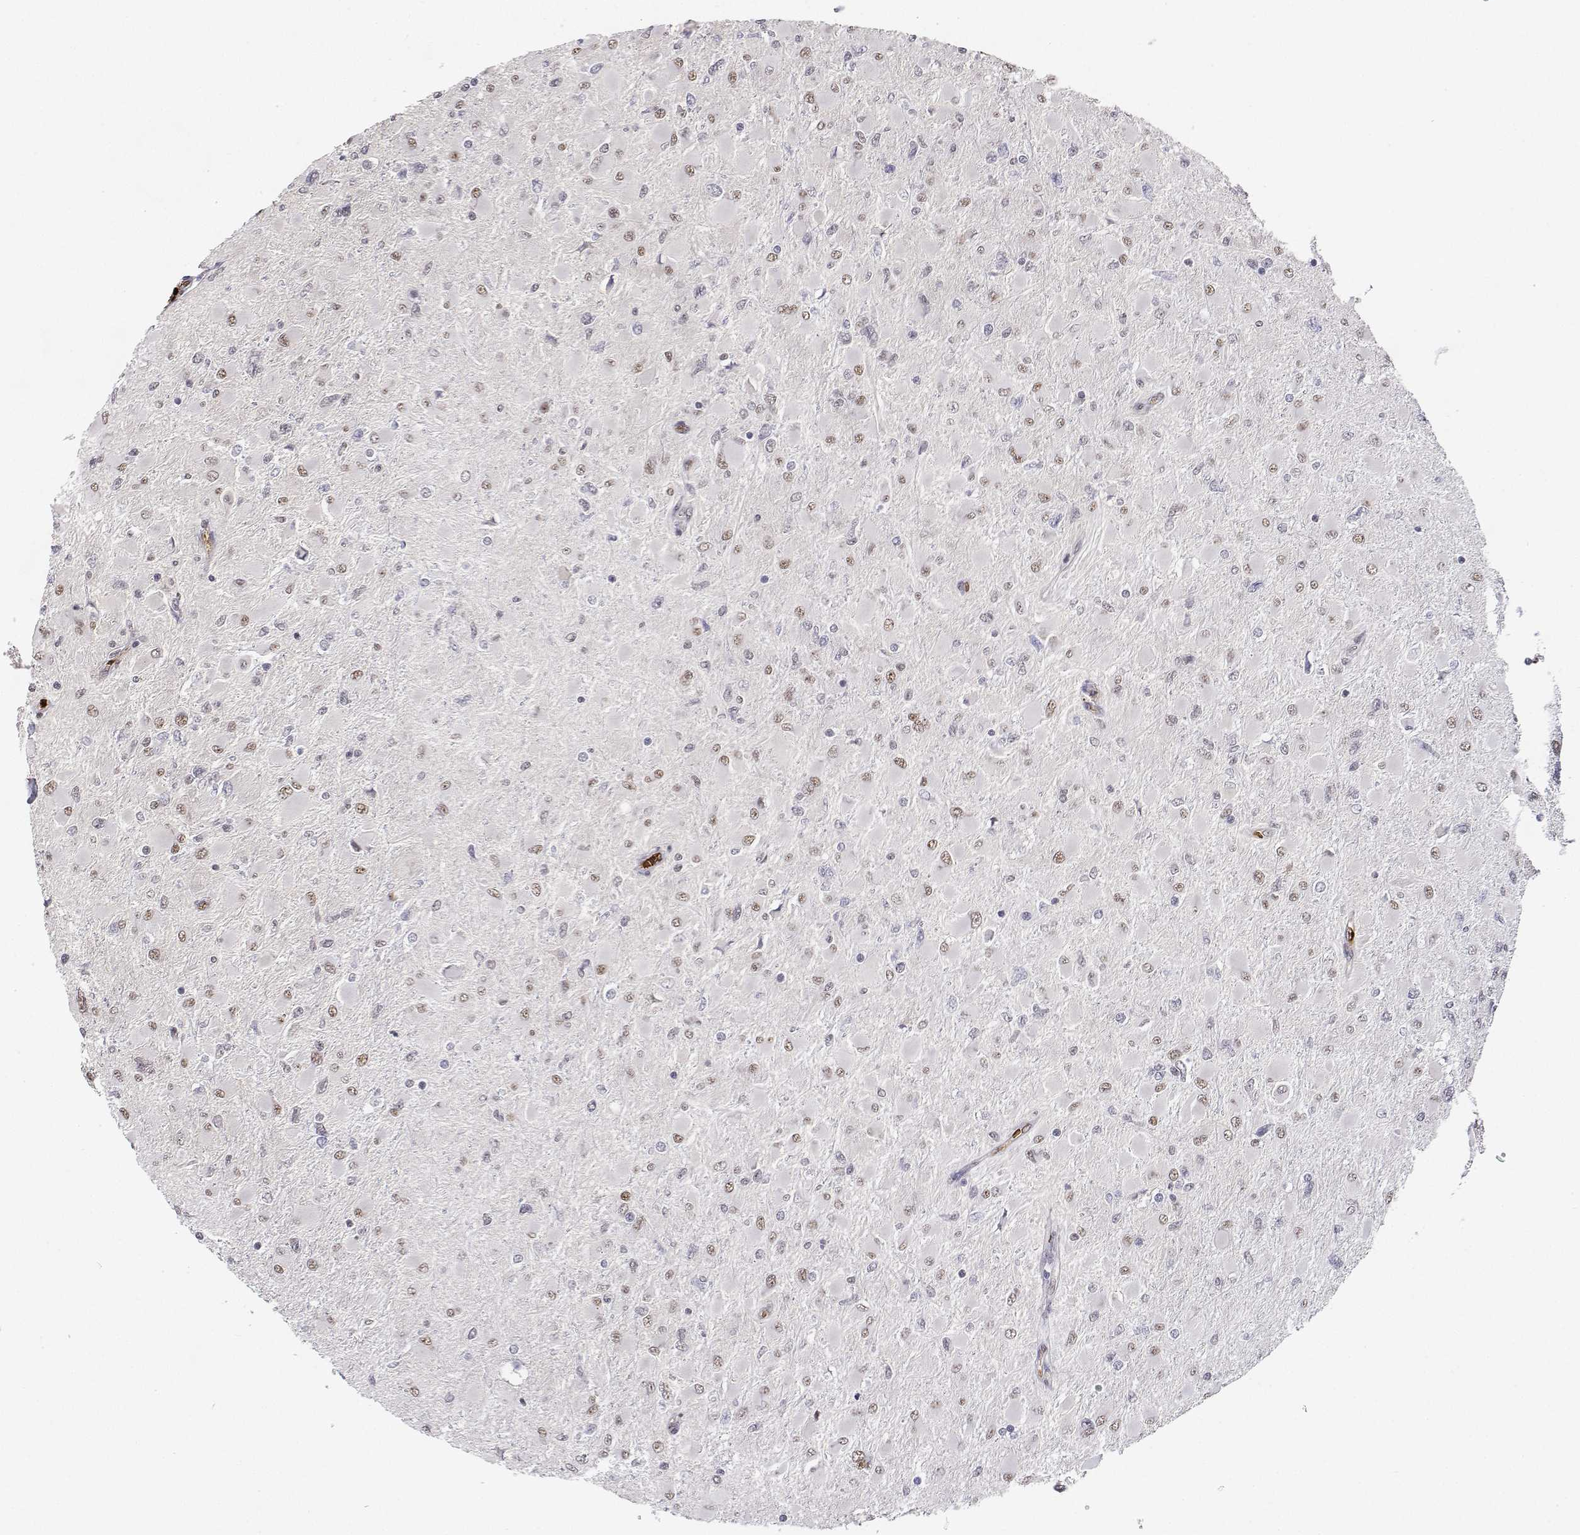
{"staining": {"intensity": "moderate", "quantity": "25%-75%", "location": "nuclear"}, "tissue": "glioma", "cell_type": "Tumor cells", "image_type": "cancer", "snomed": [{"axis": "morphology", "description": "Glioma, malignant, High grade"}, {"axis": "topography", "description": "Cerebral cortex"}], "caption": "There is medium levels of moderate nuclear expression in tumor cells of glioma, as demonstrated by immunohistochemical staining (brown color).", "gene": "ADAR", "patient": {"sex": "female", "age": 36}}